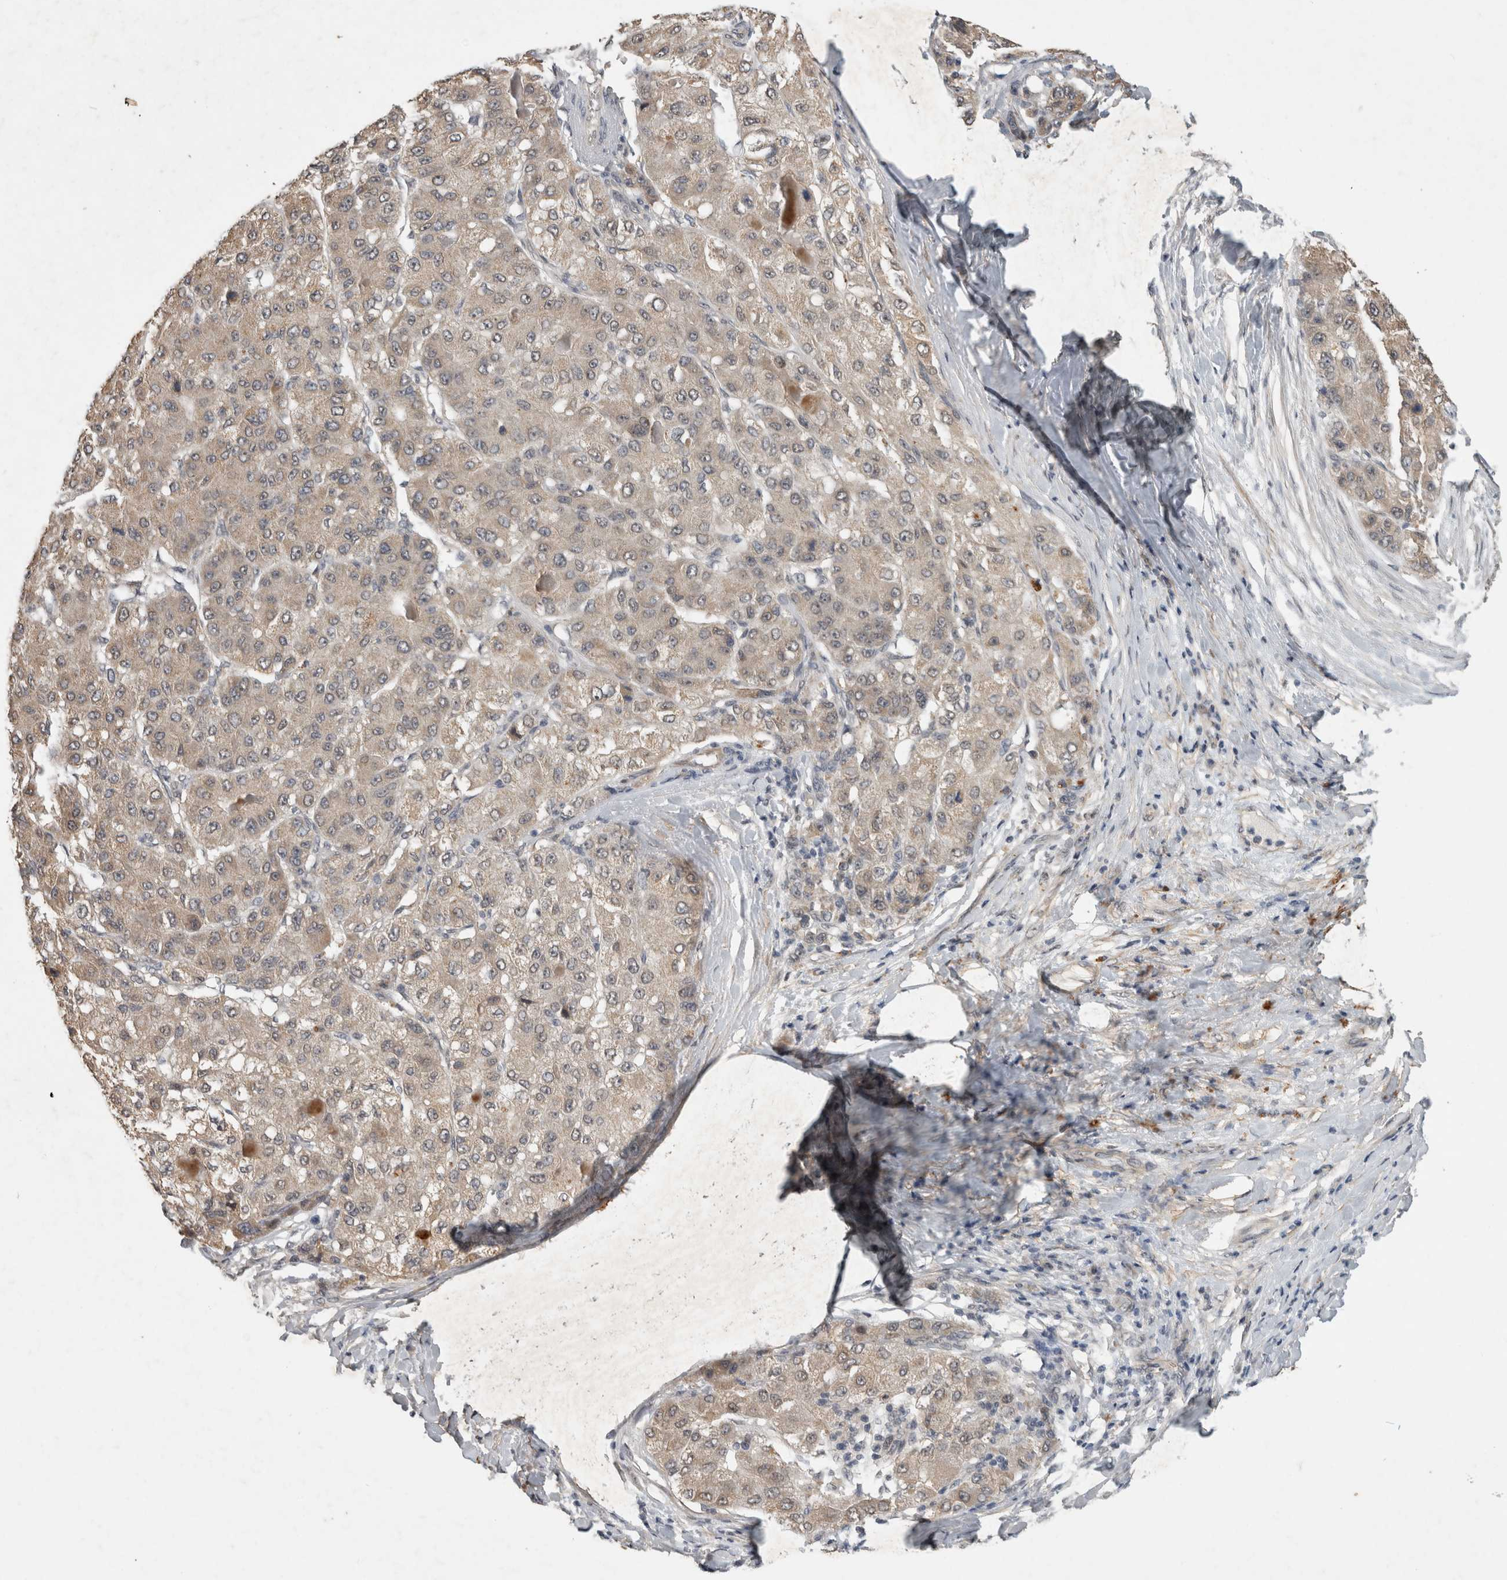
{"staining": {"intensity": "weak", "quantity": "25%-75%", "location": "cytoplasmic/membranous"}, "tissue": "liver cancer", "cell_type": "Tumor cells", "image_type": "cancer", "snomed": [{"axis": "morphology", "description": "Carcinoma, Hepatocellular, NOS"}, {"axis": "topography", "description": "Liver"}], "caption": "The immunohistochemical stain shows weak cytoplasmic/membranous staining in tumor cells of hepatocellular carcinoma (liver) tissue. (DAB IHC with brightfield microscopy, high magnification).", "gene": "RHPN1", "patient": {"sex": "male", "age": 80}}